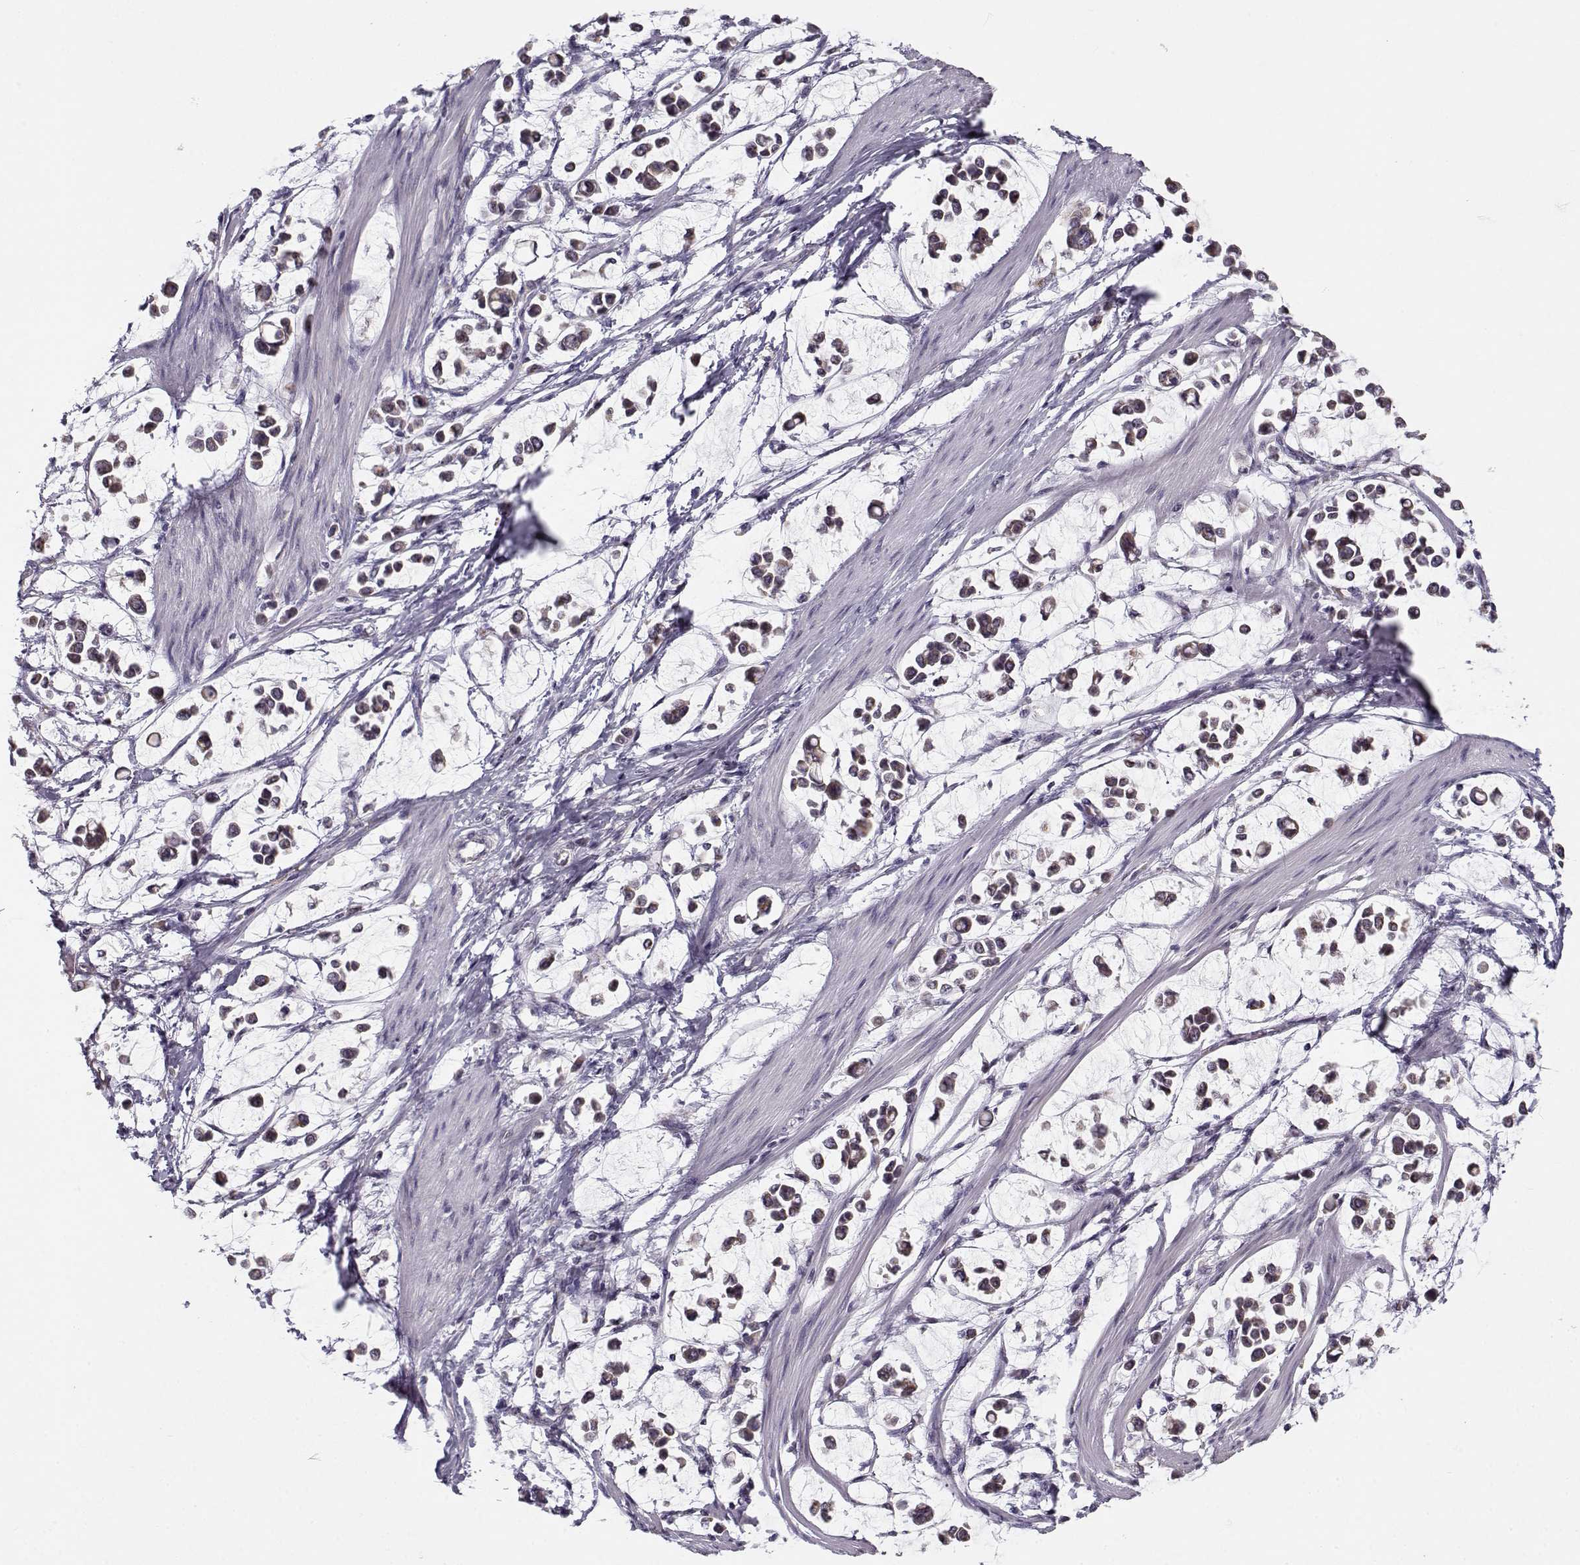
{"staining": {"intensity": "weak", "quantity": ">75%", "location": "cytoplasmic/membranous"}, "tissue": "stomach cancer", "cell_type": "Tumor cells", "image_type": "cancer", "snomed": [{"axis": "morphology", "description": "Adenocarcinoma, NOS"}, {"axis": "topography", "description": "Stomach"}], "caption": "Protein expression analysis of stomach adenocarcinoma displays weak cytoplasmic/membranous positivity in approximately >75% of tumor cells. The staining was performed using DAB (3,3'-diaminobenzidine), with brown indicating positive protein expression. Nuclei are stained blue with hematoxylin.", "gene": "SLC4A5", "patient": {"sex": "male", "age": 82}}